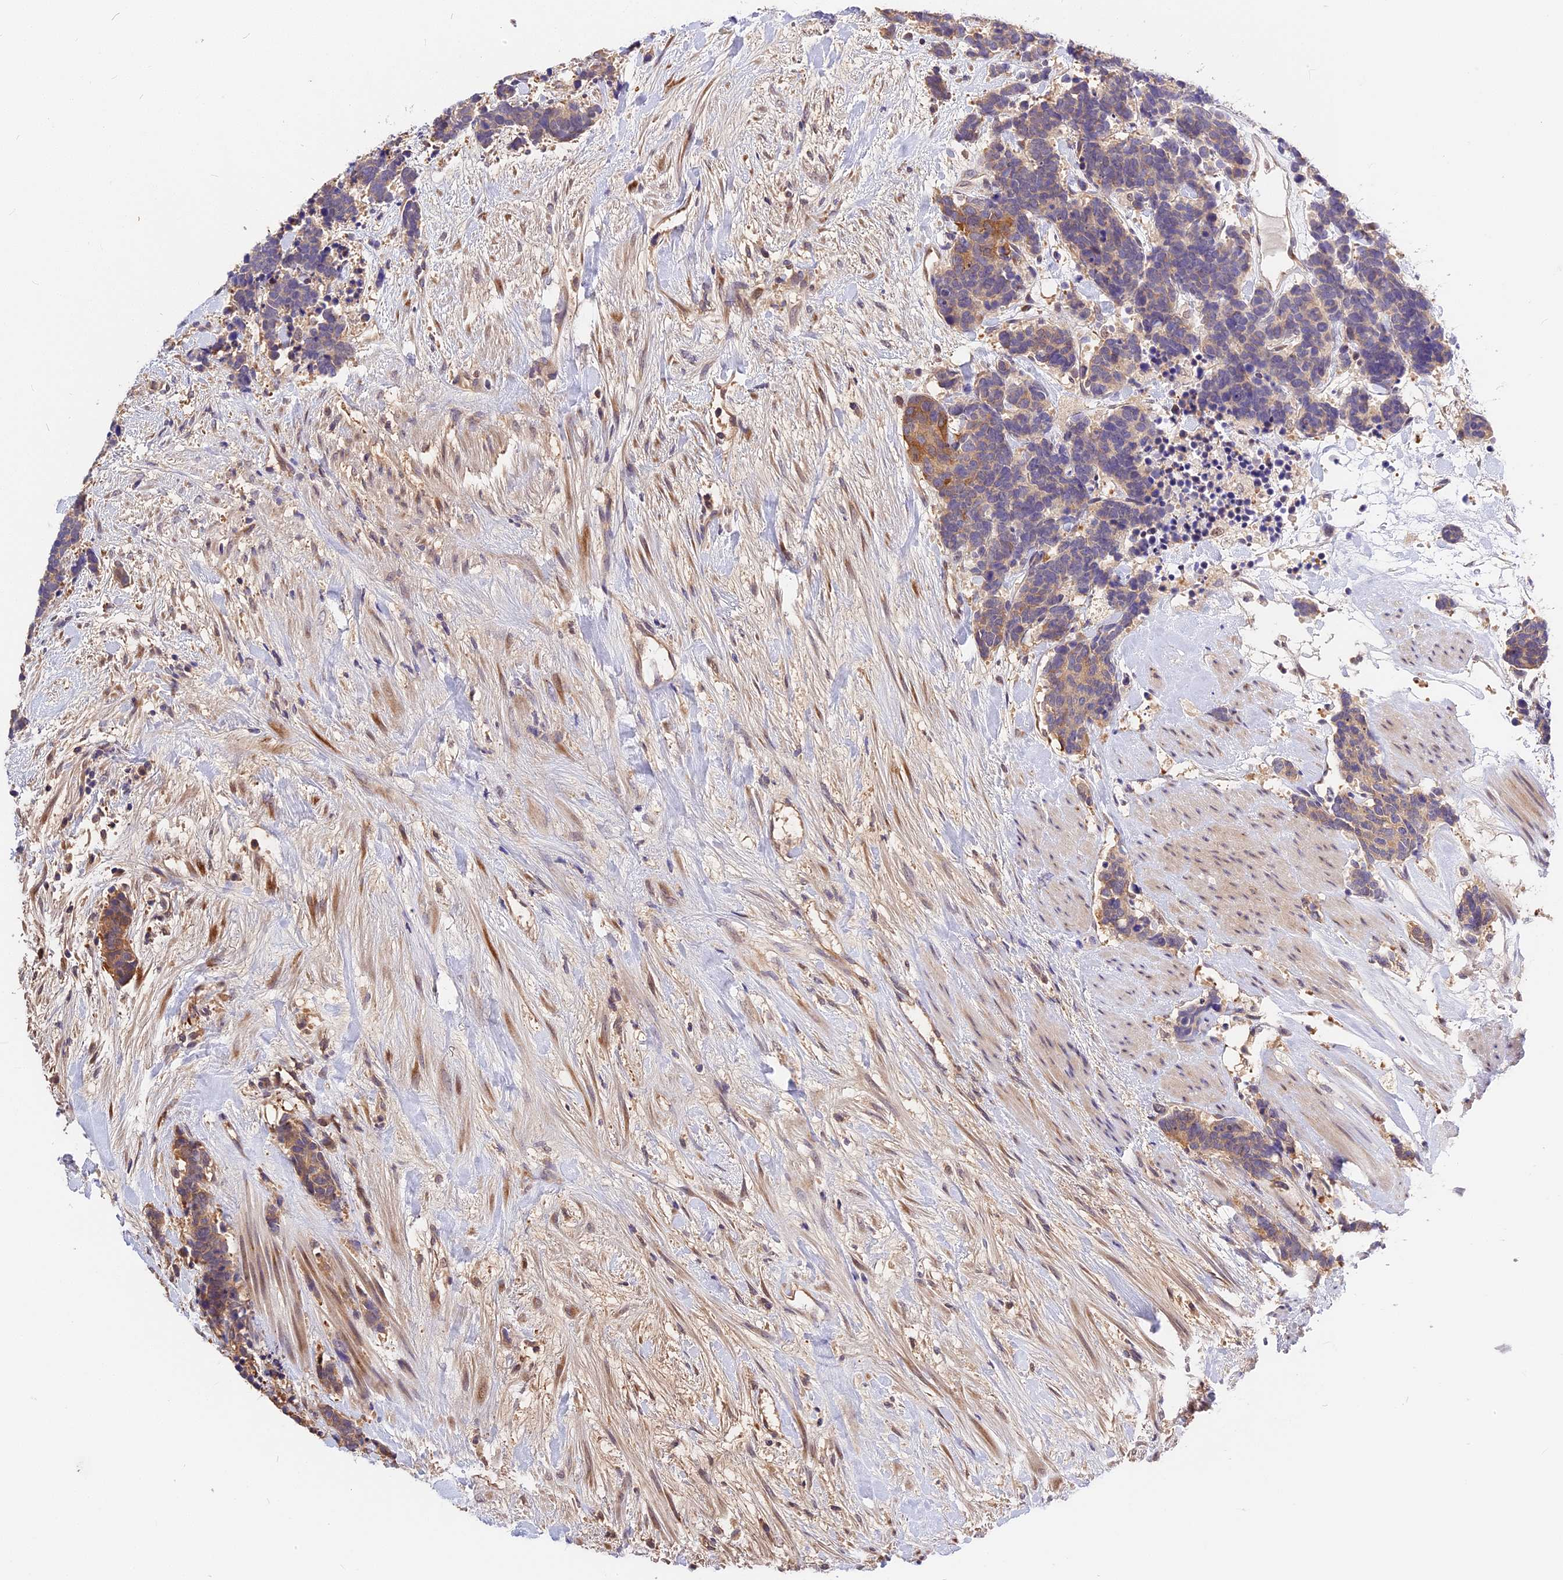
{"staining": {"intensity": "moderate", "quantity": "<25%", "location": "cytoplasmic/membranous"}, "tissue": "carcinoid", "cell_type": "Tumor cells", "image_type": "cancer", "snomed": [{"axis": "morphology", "description": "Carcinoma, NOS"}, {"axis": "morphology", "description": "Carcinoid, malignant, NOS"}, {"axis": "topography", "description": "Prostate"}], "caption": "The immunohistochemical stain shows moderate cytoplasmic/membranous staining in tumor cells of malignant carcinoid tissue.", "gene": "BSCL2", "patient": {"sex": "male", "age": 57}}